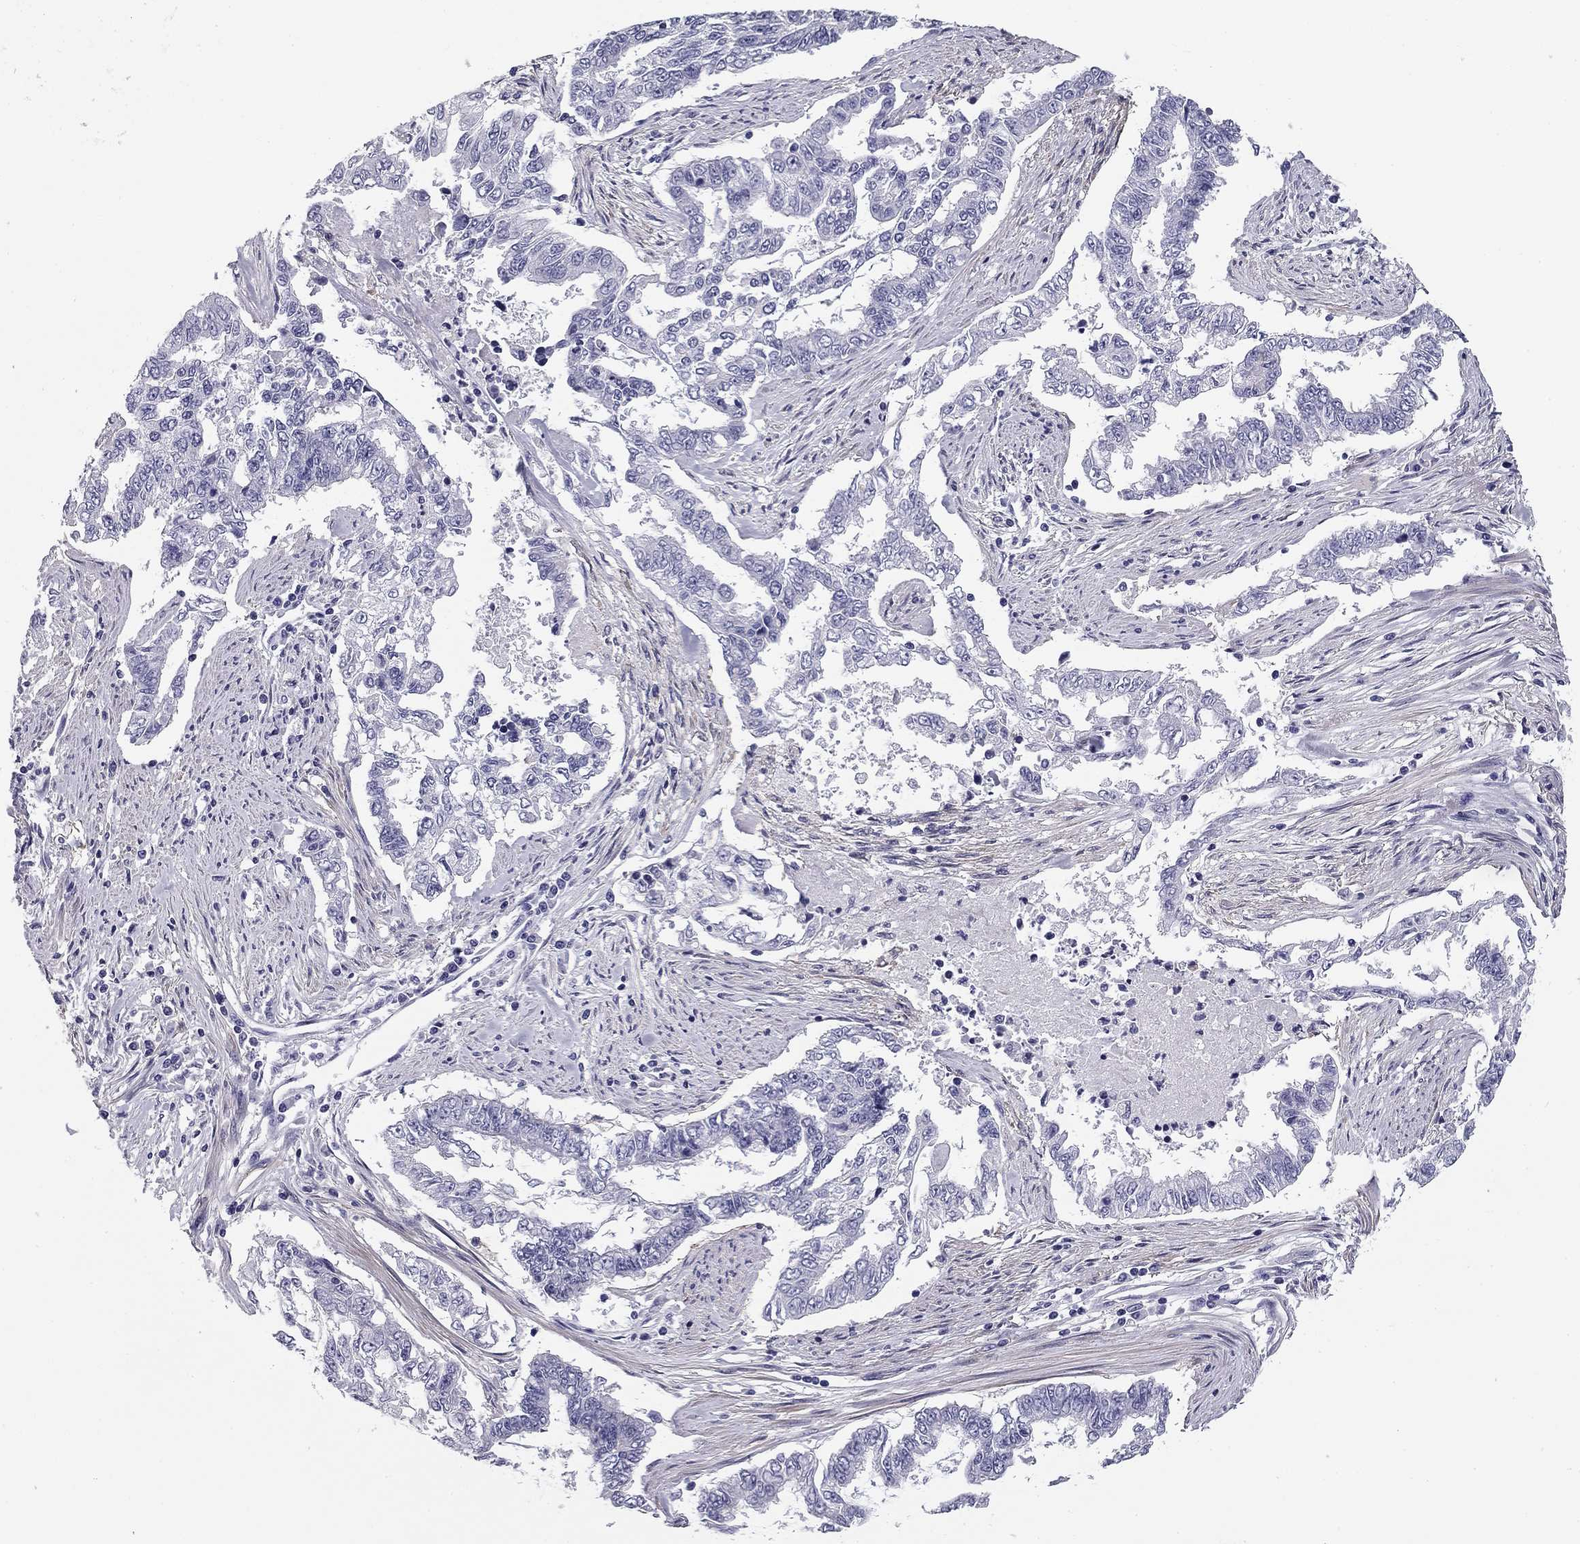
{"staining": {"intensity": "negative", "quantity": "none", "location": "none"}, "tissue": "endometrial cancer", "cell_type": "Tumor cells", "image_type": "cancer", "snomed": [{"axis": "morphology", "description": "Adenocarcinoma, NOS"}, {"axis": "topography", "description": "Uterus"}], "caption": "Protein analysis of endometrial cancer (adenocarcinoma) displays no significant expression in tumor cells. Nuclei are stained in blue.", "gene": "FLNC", "patient": {"sex": "female", "age": 59}}